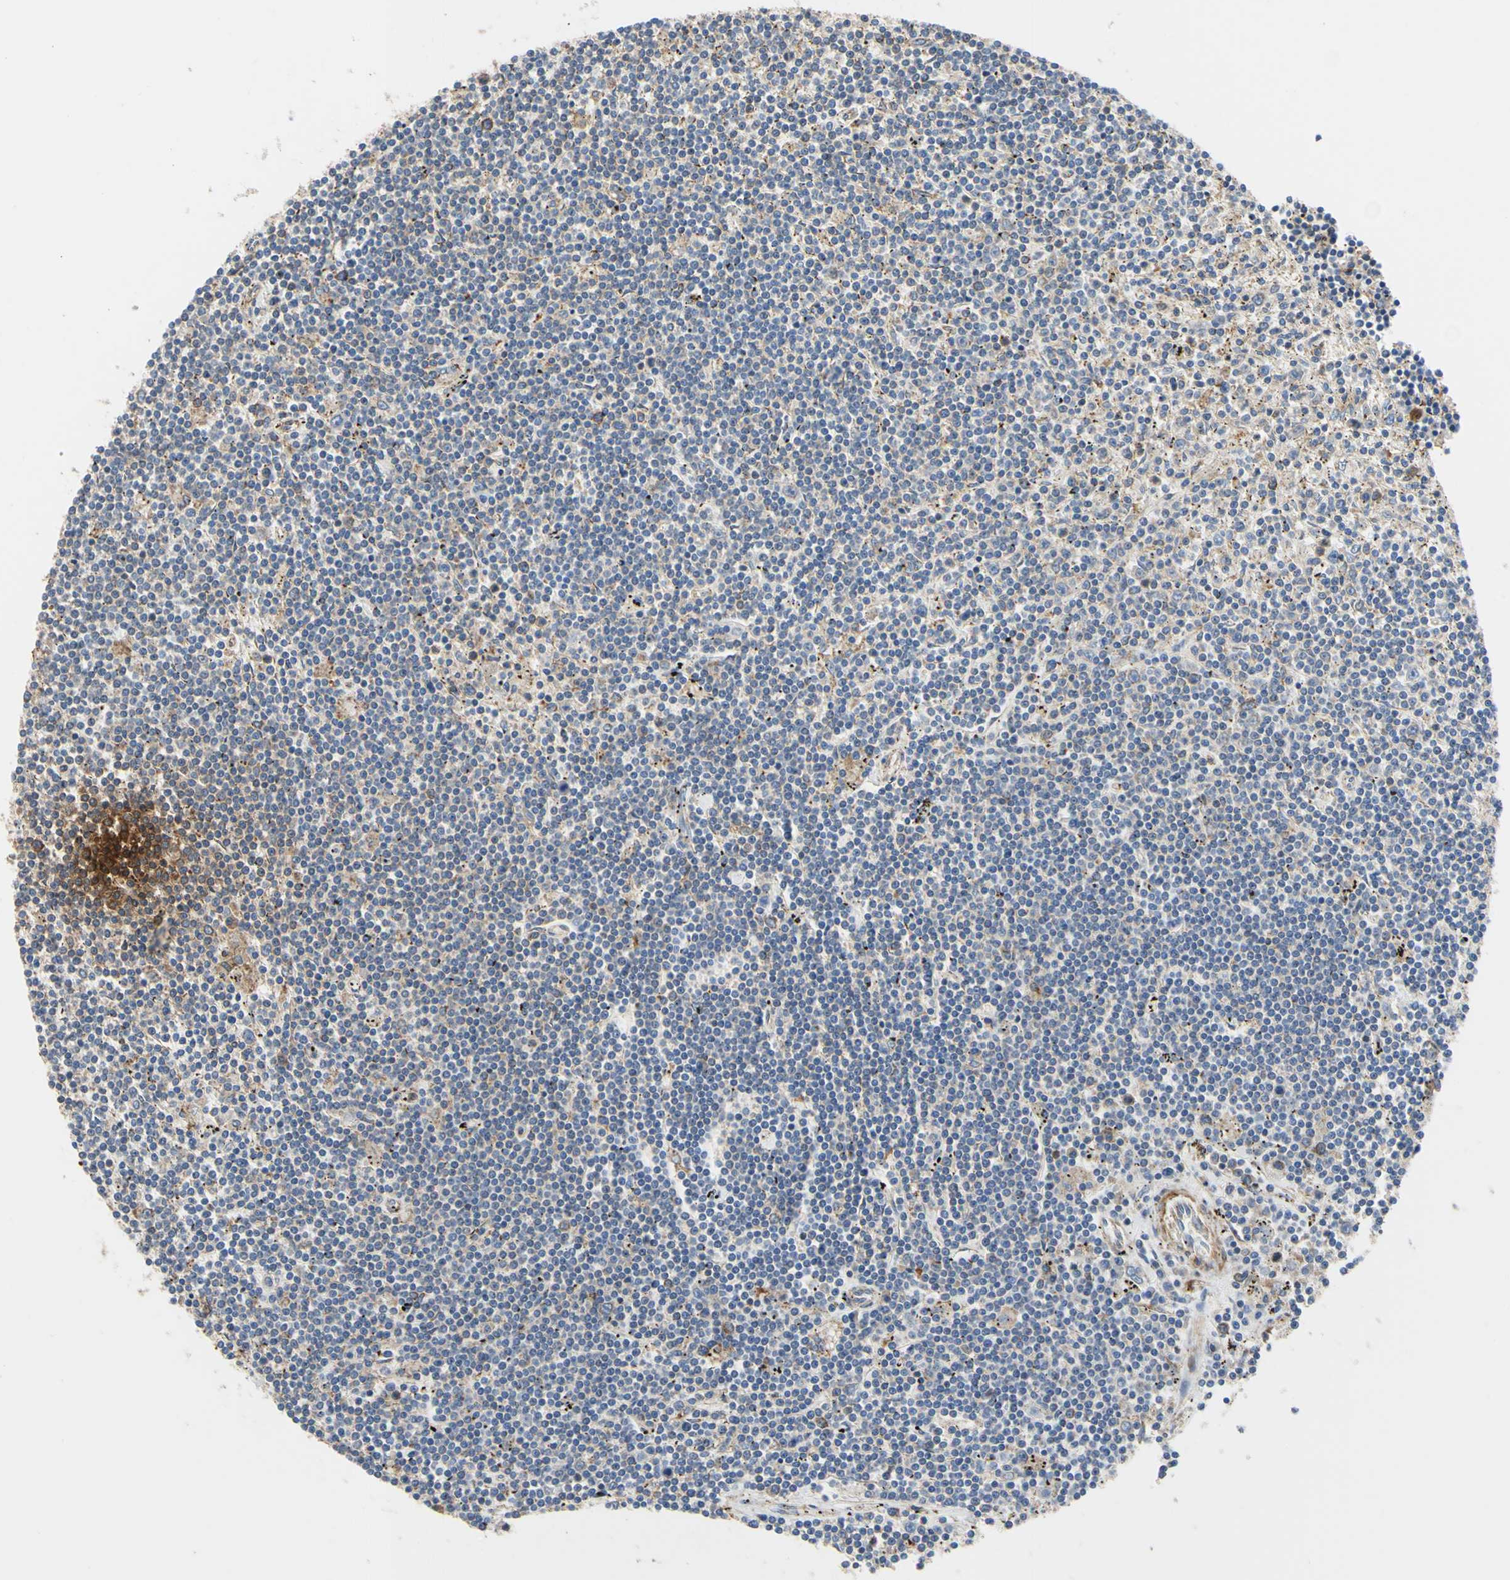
{"staining": {"intensity": "negative", "quantity": "none", "location": "none"}, "tissue": "lymphoma", "cell_type": "Tumor cells", "image_type": "cancer", "snomed": [{"axis": "morphology", "description": "Malignant lymphoma, non-Hodgkin's type, Low grade"}, {"axis": "topography", "description": "Spleen"}], "caption": "This is a photomicrograph of IHC staining of lymphoma, which shows no positivity in tumor cells. (DAB IHC, high magnification).", "gene": "BECN1", "patient": {"sex": "male", "age": 76}}